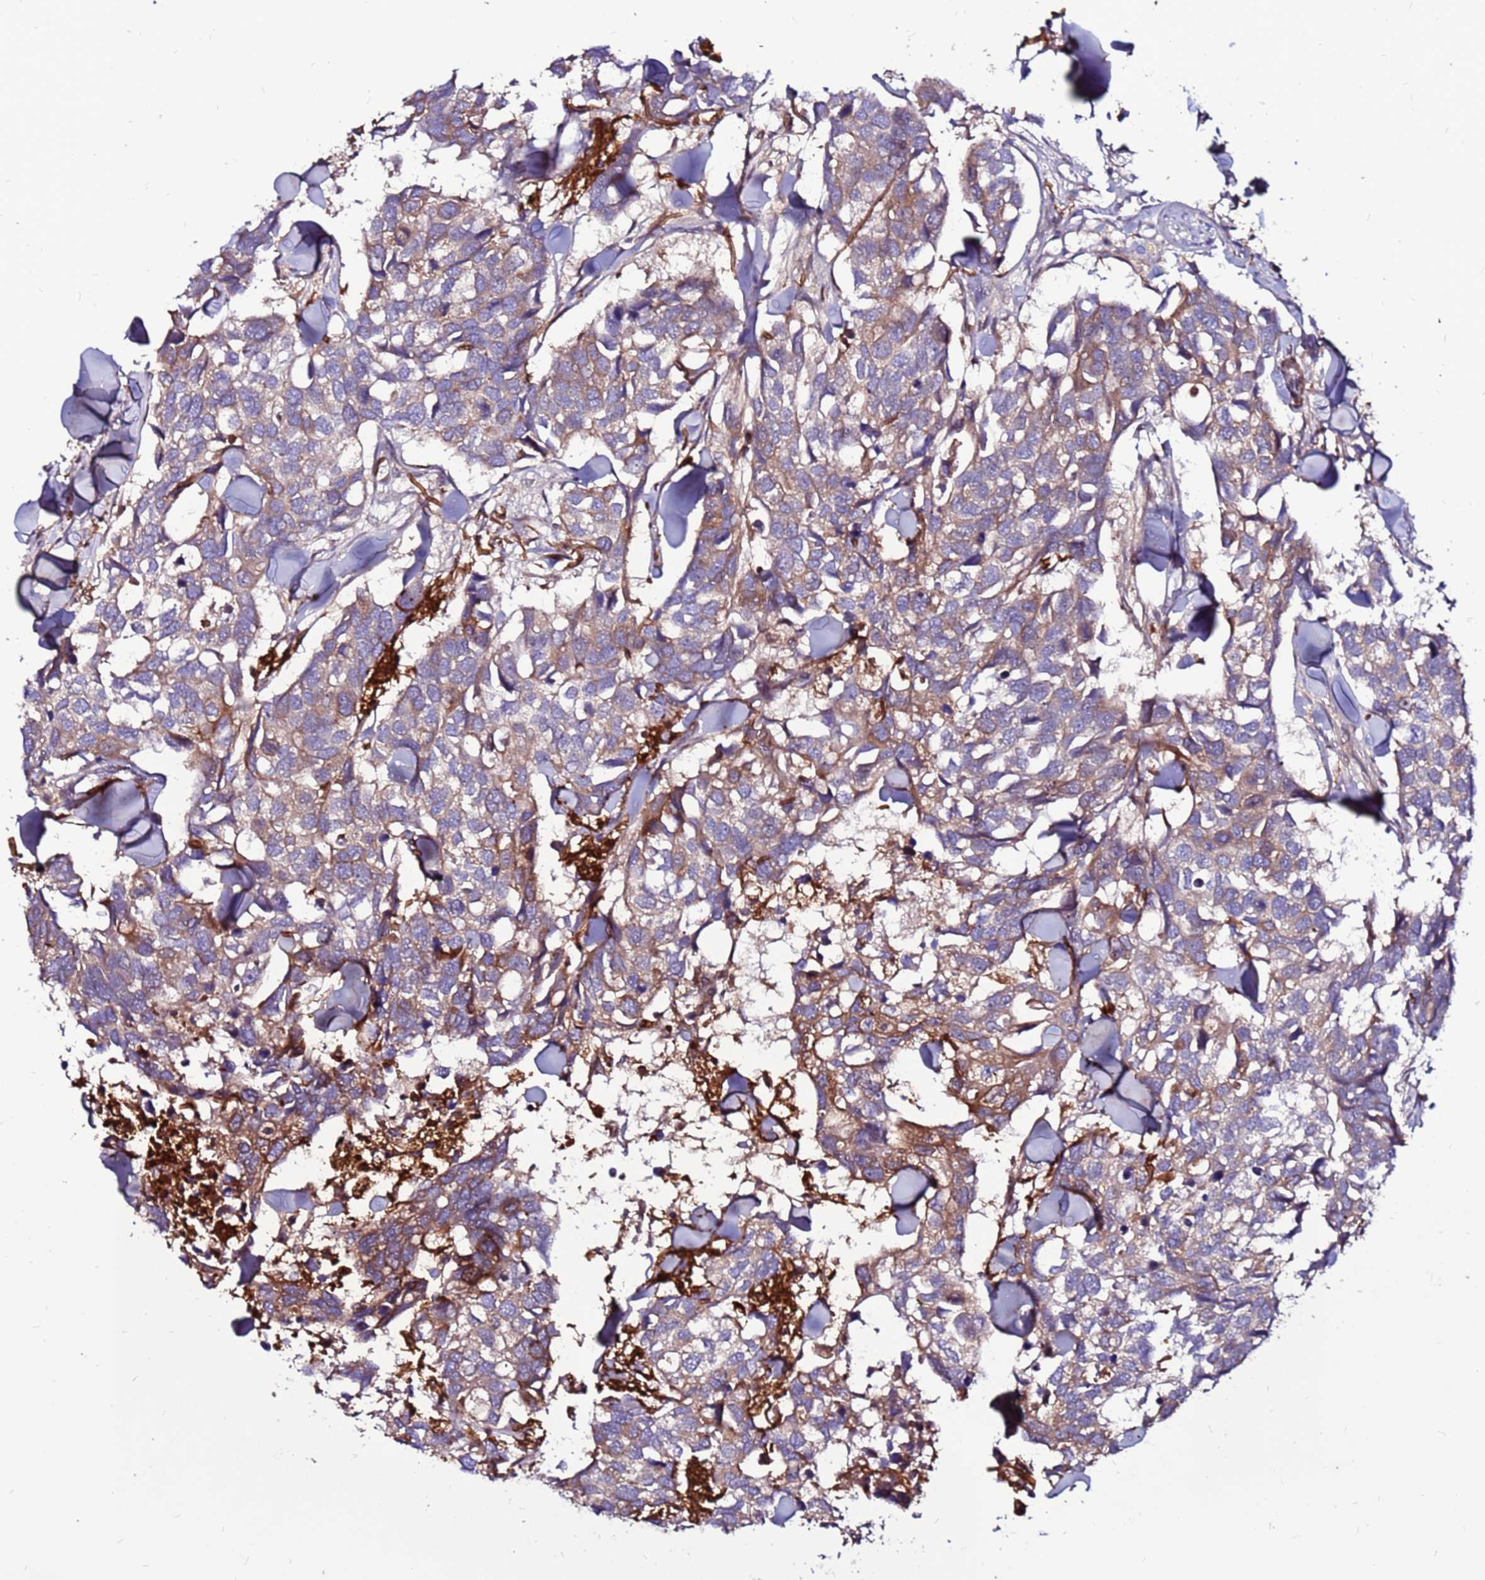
{"staining": {"intensity": "weak", "quantity": "25%-75%", "location": "cytoplasmic/membranous"}, "tissue": "breast cancer", "cell_type": "Tumor cells", "image_type": "cancer", "snomed": [{"axis": "morphology", "description": "Duct carcinoma"}, {"axis": "topography", "description": "Breast"}], "caption": "Protein analysis of breast cancer tissue reveals weak cytoplasmic/membranous positivity in approximately 25%-75% of tumor cells.", "gene": "CCDC71", "patient": {"sex": "female", "age": 83}}